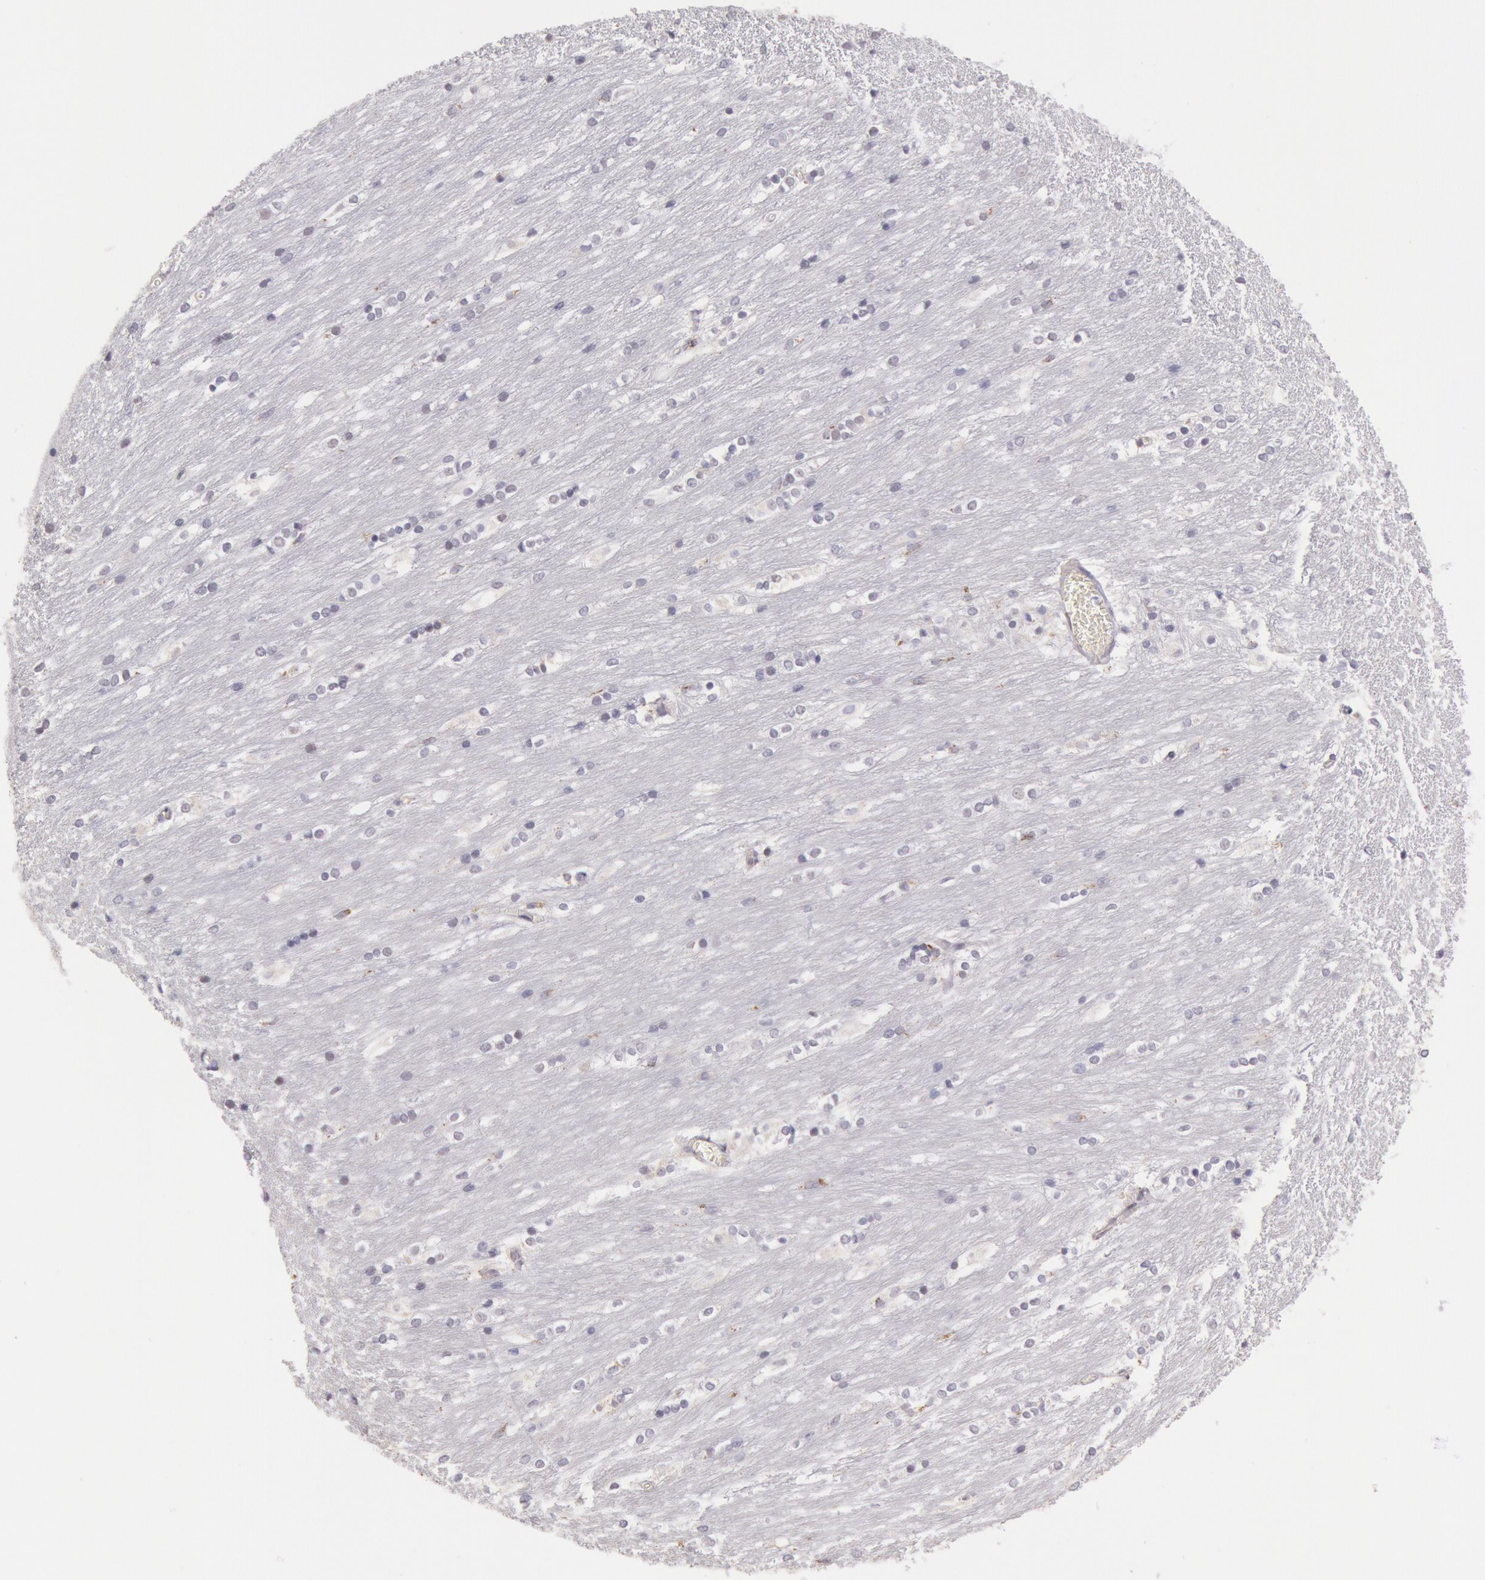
{"staining": {"intensity": "negative", "quantity": "none", "location": "none"}, "tissue": "caudate", "cell_type": "Glial cells", "image_type": "normal", "snomed": [{"axis": "morphology", "description": "Normal tissue, NOS"}, {"axis": "topography", "description": "Lateral ventricle wall"}], "caption": "IHC histopathology image of normal caudate: human caudate stained with DAB demonstrates no significant protein positivity in glial cells. Brightfield microscopy of immunohistochemistry (IHC) stained with DAB (3,3'-diaminobenzidine) (brown) and hematoxylin (blue), captured at high magnification.", "gene": "FRMD6", "patient": {"sex": "female", "age": 19}}